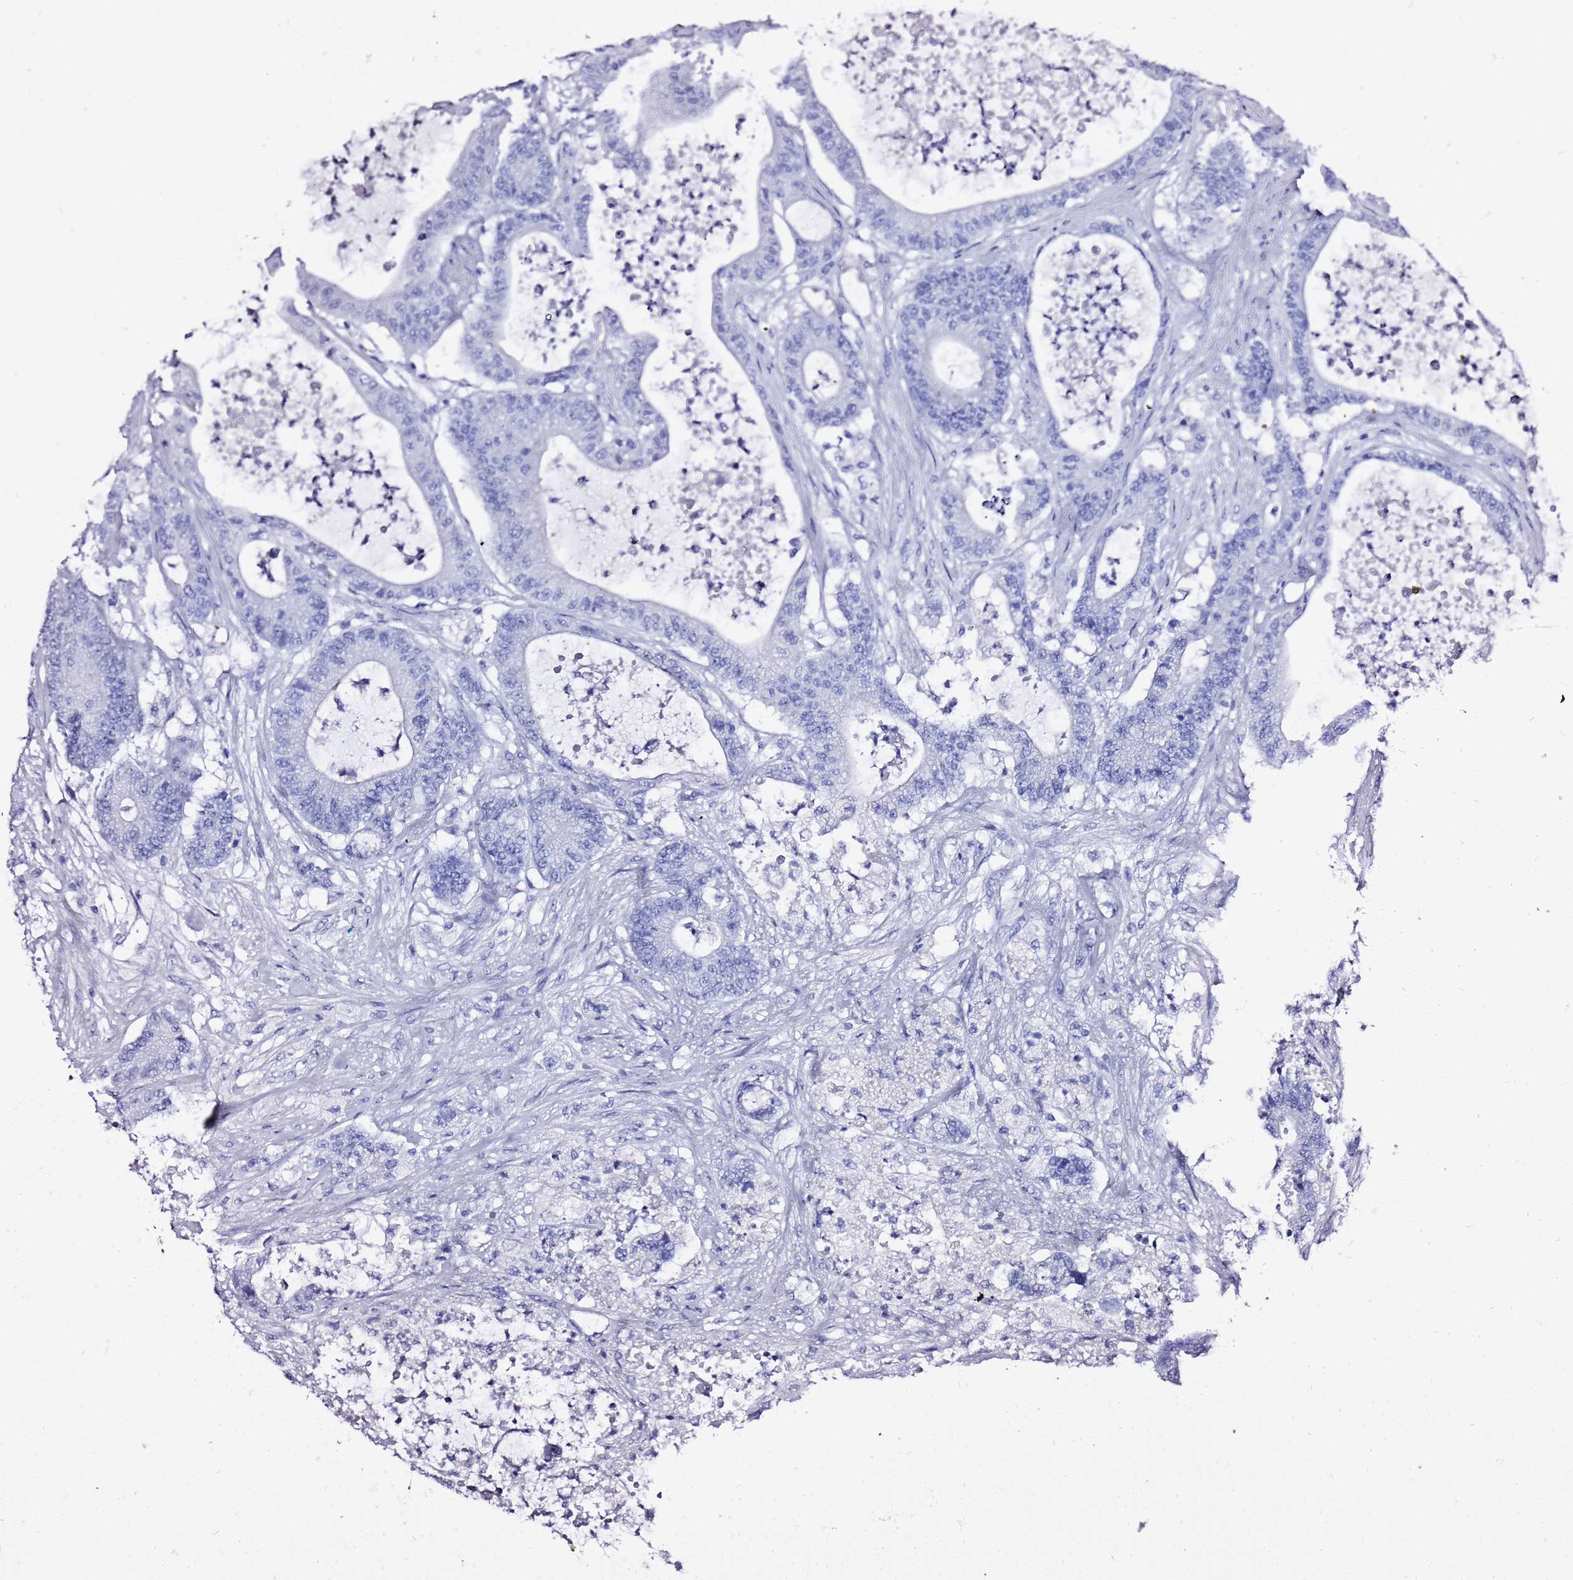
{"staining": {"intensity": "negative", "quantity": "none", "location": "none"}, "tissue": "colorectal cancer", "cell_type": "Tumor cells", "image_type": "cancer", "snomed": [{"axis": "morphology", "description": "Adenocarcinoma, NOS"}, {"axis": "topography", "description": "Colon"}], "caption": "Immunohistochemical staining of colorectal adenocarcinoma exhibits no significant staining in tumor cells. (Stains: DAB immunohistochemistry (IHC) with hematoxylin counter stain, Microscopy: brightfield microscopy at high magnification).", "gene": "LIPF", "patient": {"sex": "female", "age": 84}}